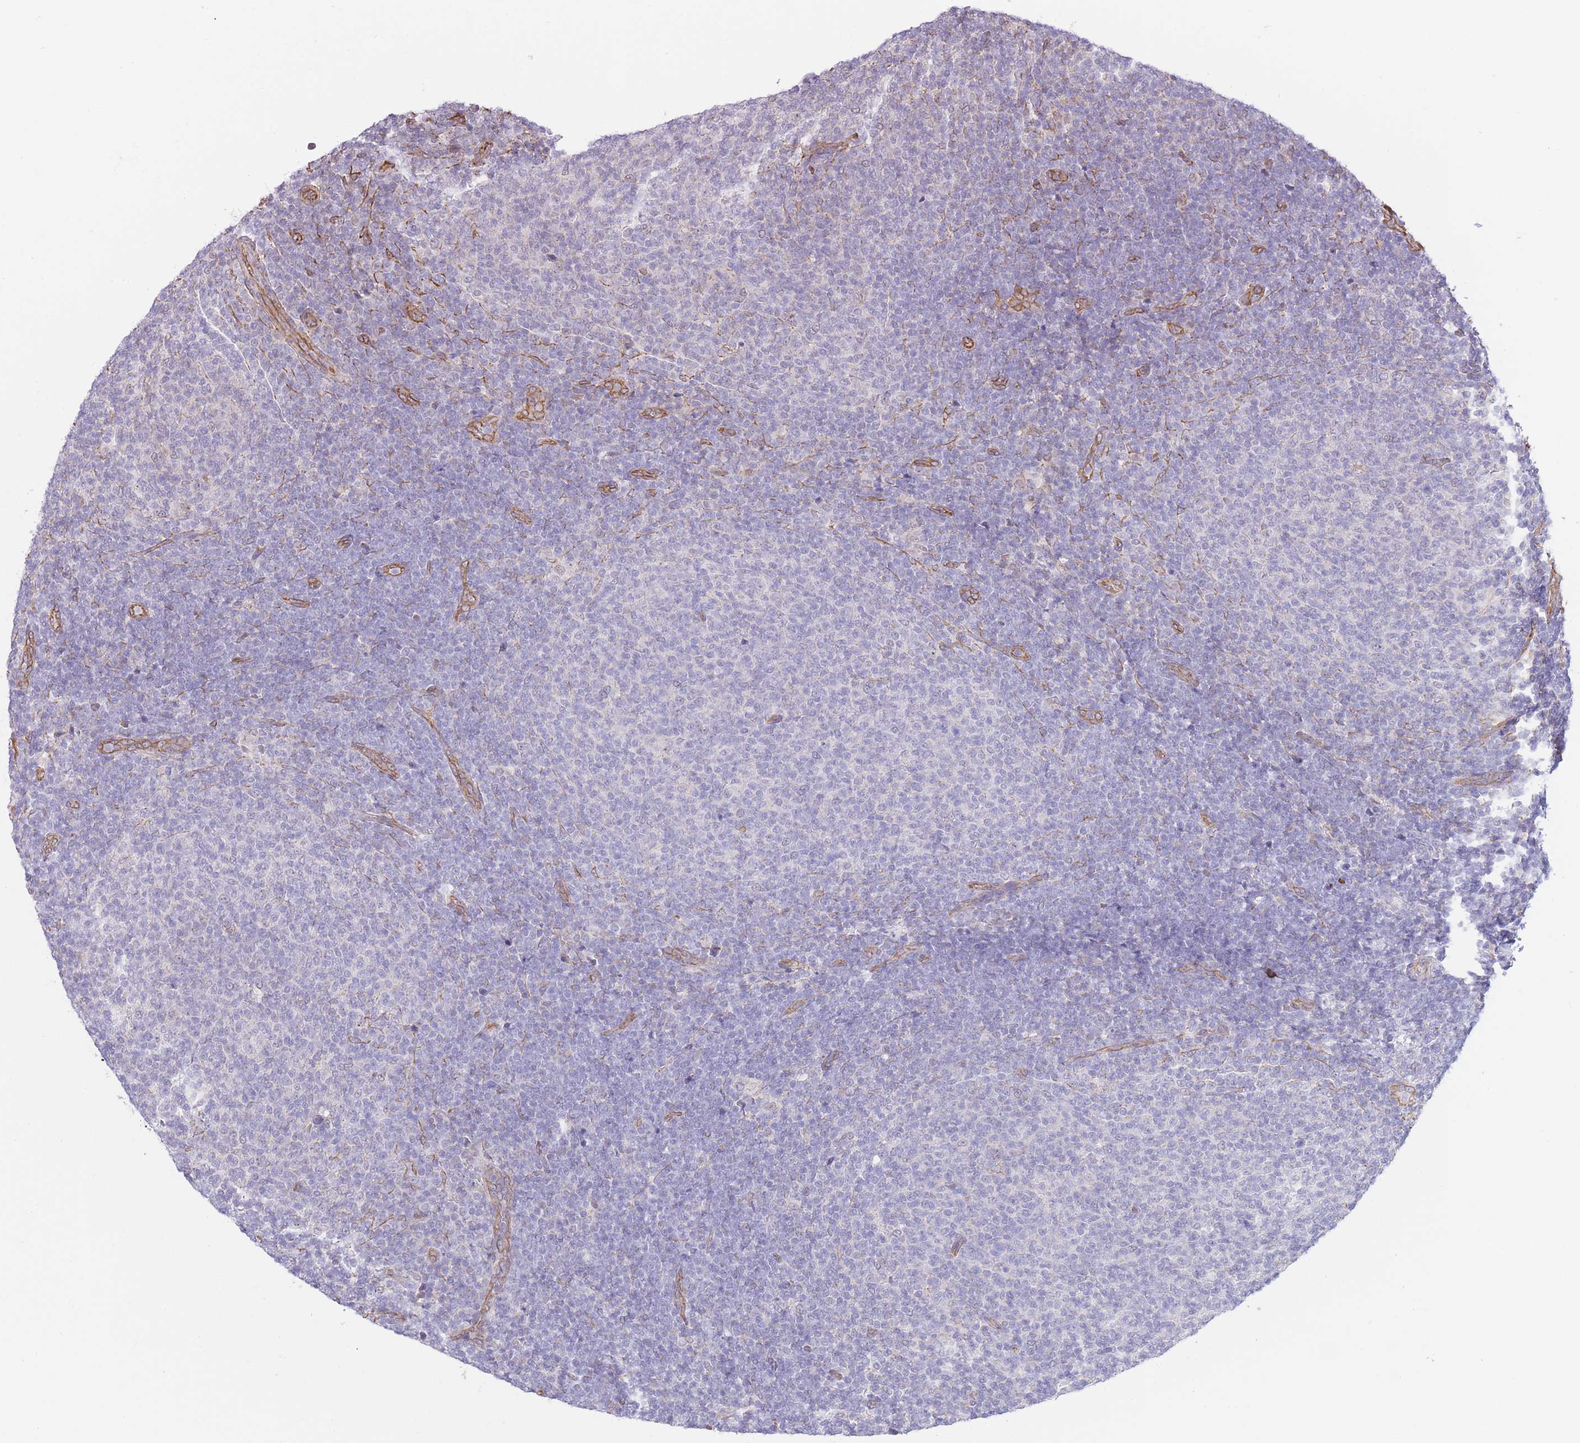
{"staining": {"intensity": "negative", "quantity": "none", "location": "none"}, "tissue": "lymphoma", "cell_type": "Tumor cells", "image_type": "cancer", "snomed": [{"axis": "morphology", "description": "Malignant lymphoma, non-Hodgkin's type, Low grade"}, {"axis": "topography", "description": "Lymph node"}], "caption": "Immunohistochemistry (IHC) histopathology image of lymphoma stained for a protein (brown), which displays no positivity in tumor cells.", "gene": "PSG8", "patient": {"sex": "male", "age": 66}}